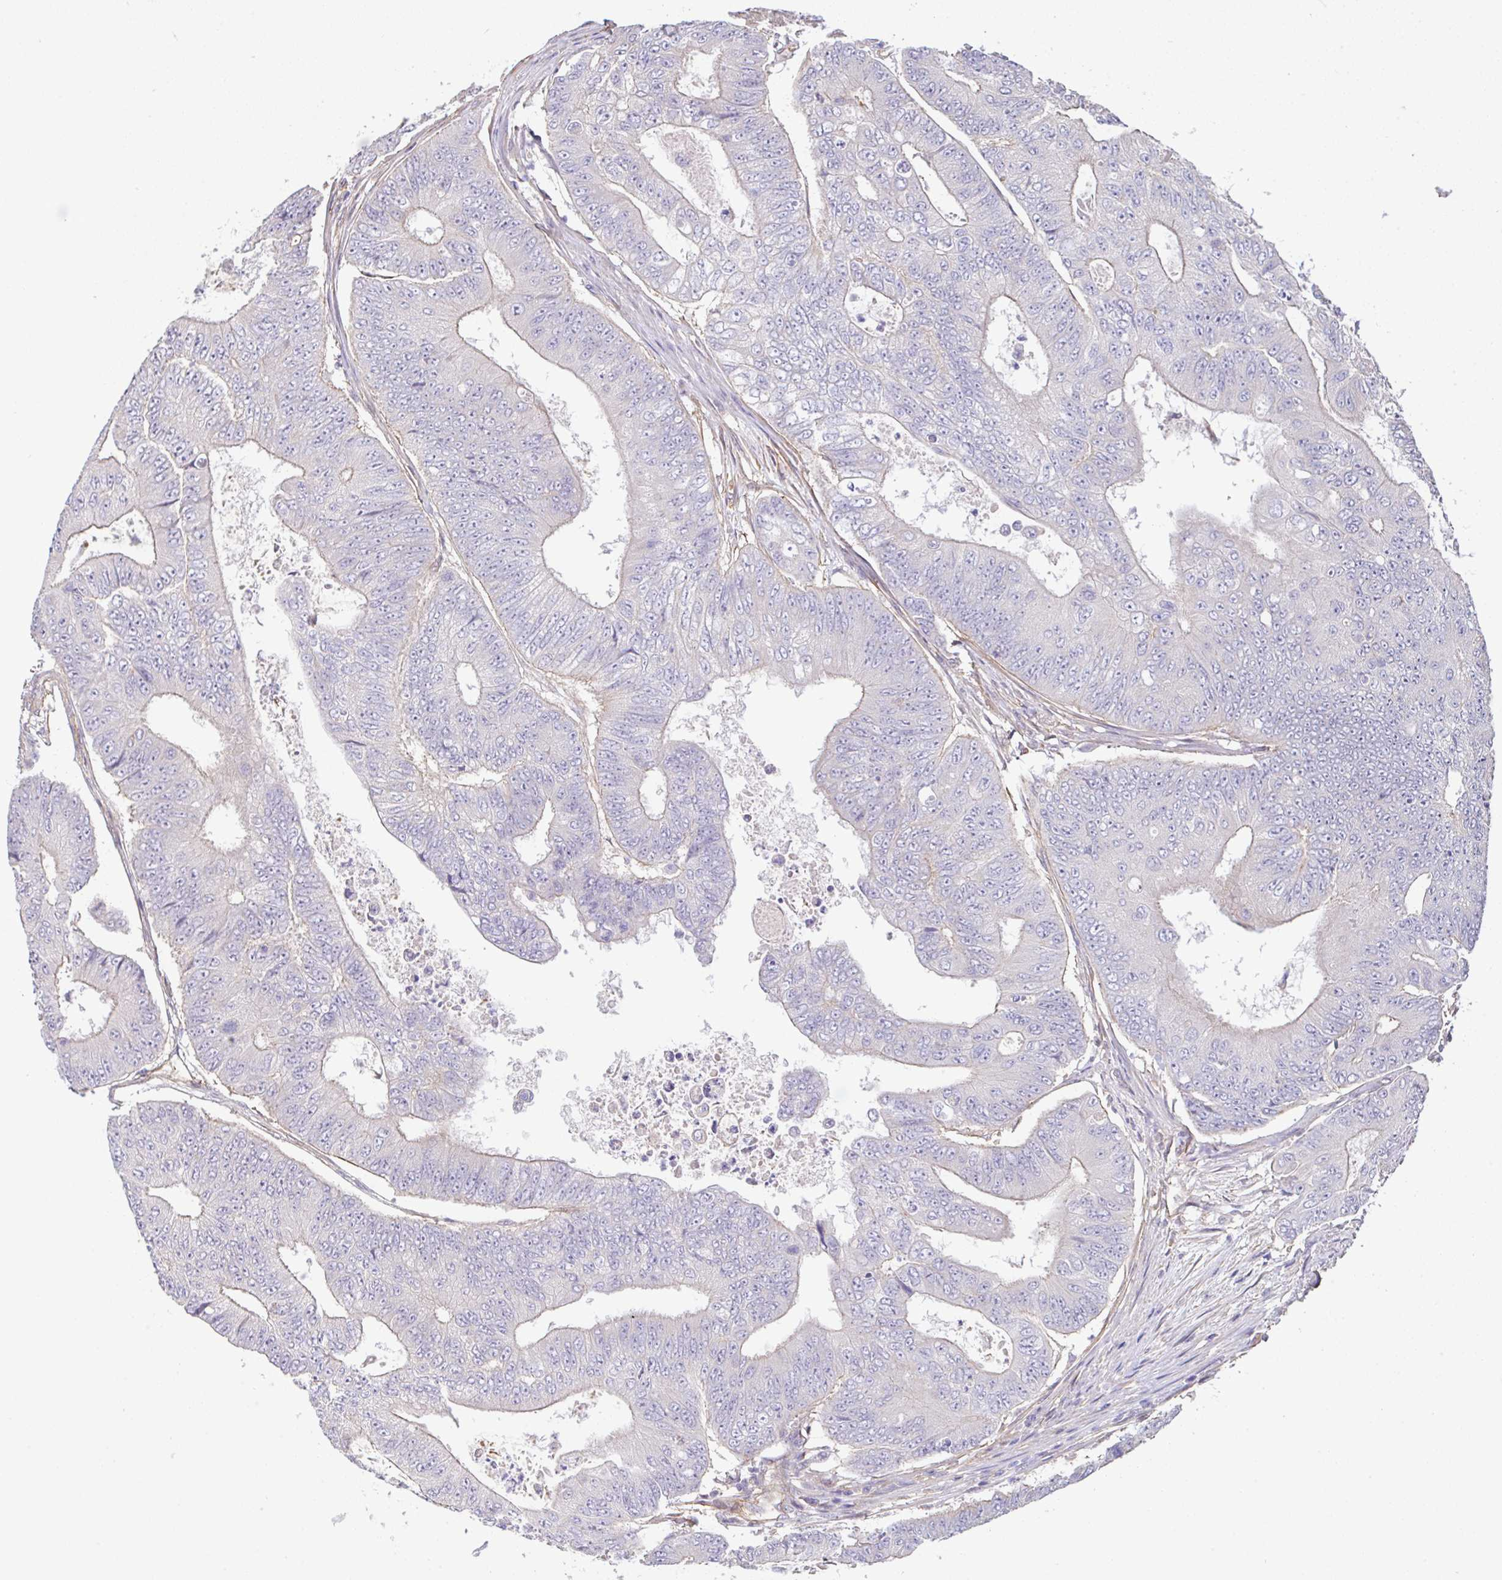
{"staining": {"intensity": "negative", "quantity": "none", "location": "none"}, "tissue": "colorectal cancer", "cell_type": "Tumor cells", "image_type": "cancer", "snomed": [{"axis": "morphology", "description": "Adenocarcinoma, NOS"}, {"axis": "topography", "description": "Colon"}], "caption": "This is an immunohistochemistry (IHC) histopathology image of human adenocarcinoma (colorectal). There is no expression in tumor cells.", "gene": "PLCD4", "patient": {"sex": "female", "age": 48}}